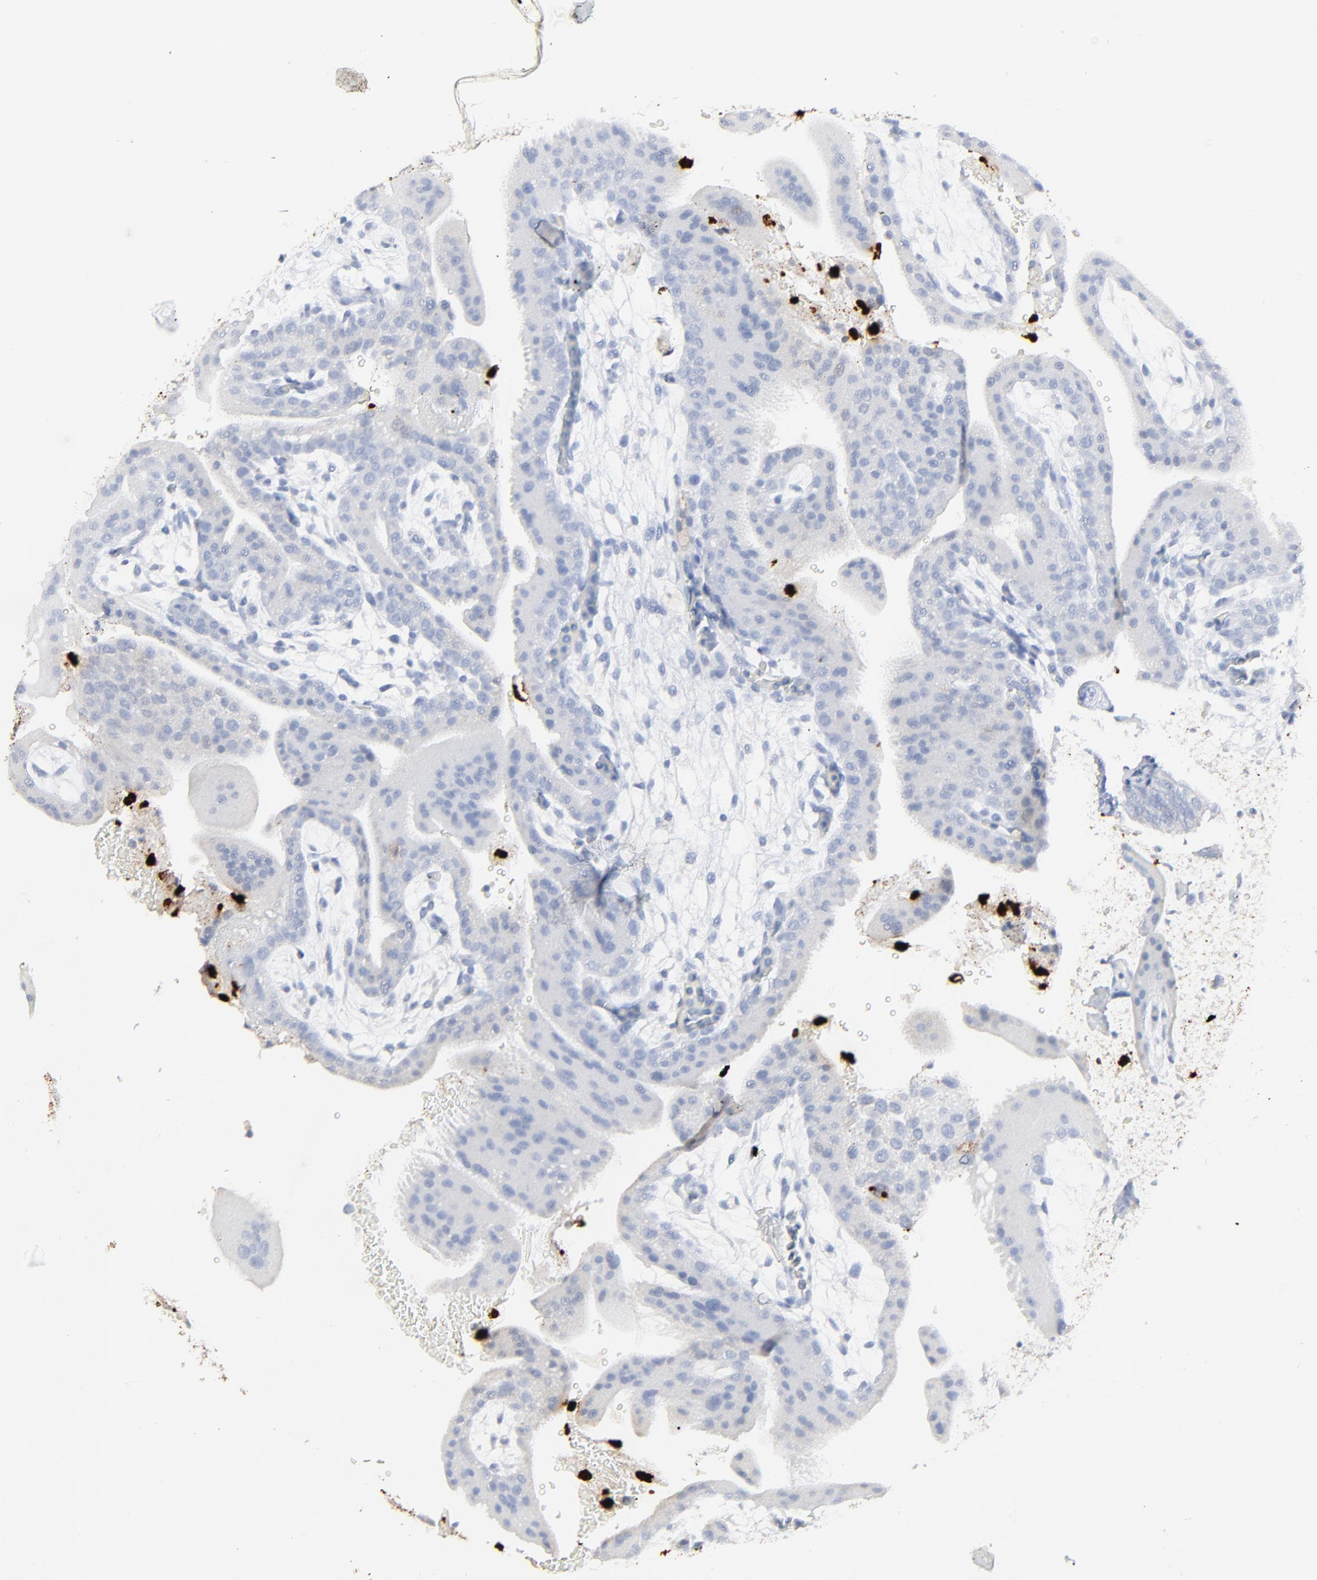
{"staining": {"intensity": "negative", "quantity": "none", "location": "none"}, "tissue": "placenta", "cell_type": "Decidual cells", "image_type": "normal", "snomed": [{"axis": "morphology", "description": "Normal tissue, NOS"}, {"axis": "topography", "description": "Placenta"}], "caption": "This photomicrograph is of benign placenta stained with IHC to label a protein in brown with the nuclei are counter-stained blue. There is no positivity in decidual cells. The staining is performed using DAB (3,3'-diaminobenzidine) brown chromogen with nuclei counter-stained in using hematoxylin.", "gene": "LCN2", "patient": {"sex": "female", "age": 19}}